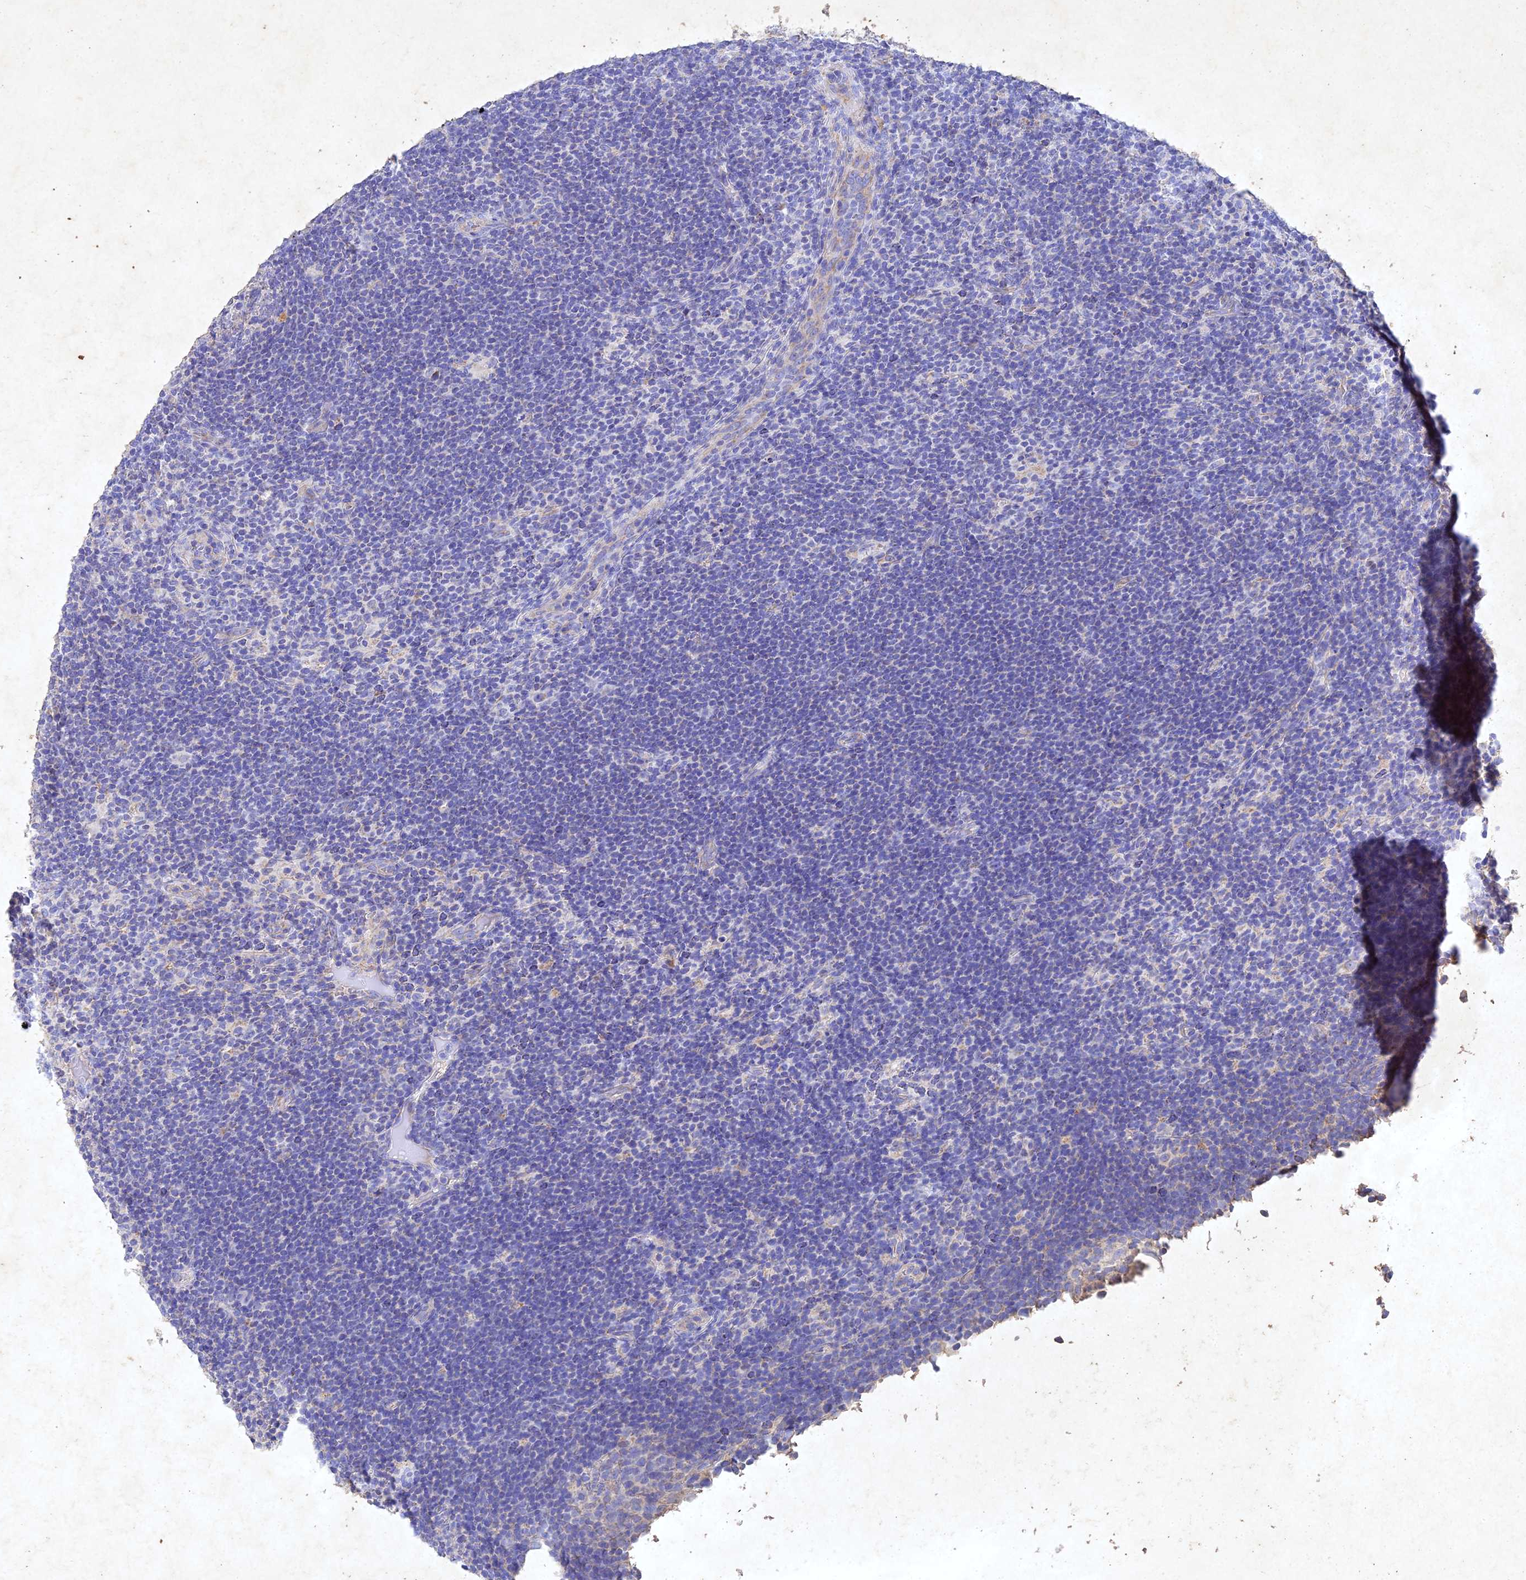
{"staining": {"intensity": "negative", "quantity": "none", "location": "none"}, "tissue": "lymphoma", "cell_type": "Tumor cells", "image_type": "cancer", "snomed": [{"axis": "morphology", "description": "Hodgkin's disease, NOS"}, {"axis": "topography", "description": "Lymph node"}], "caption": "An immunohistochemistry (IHC) histopathology image of Hodgkin's disease is shown. There is no staining in tumor cells of Hodgkin's disease.", "gene": "NDUFV1", "patient": {"sex": "female", "age": 57}}